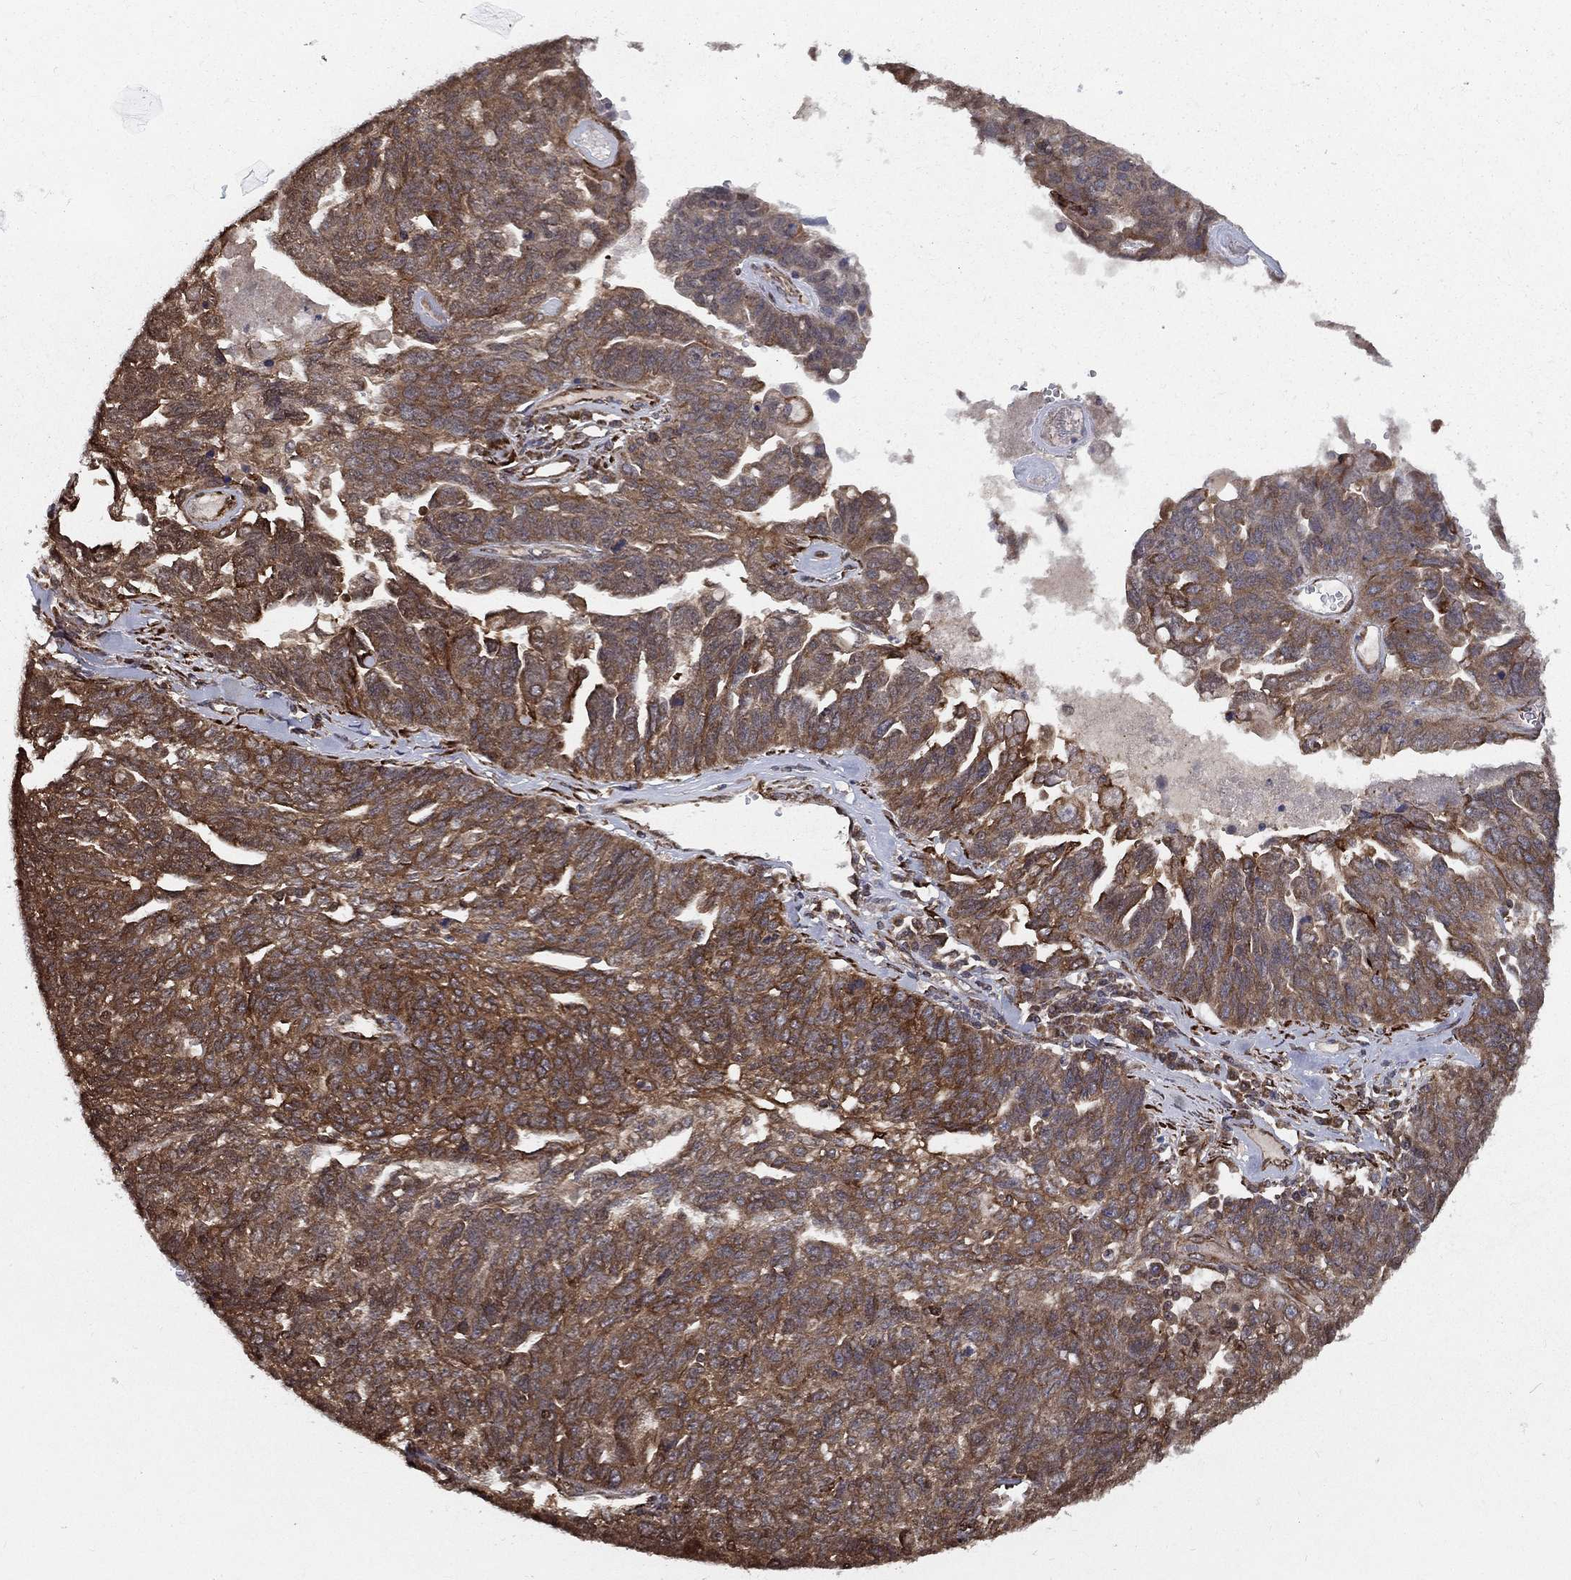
{"staining": {"intensity": "moderate", "quantity": ">75%", "location": "cytoplasmic/membranous"}, "tissue": "ovarian cancer", "cell_type": "Tumor cells", "image_type": "cancer", "snomed": [{"axis": "morphology", "description": "Cystadenocarcinoma, serous, NOS"}, {"axis": "topography", "description": "Ovary"}], "caption": "Tumor cells display moderate cytoplasmic/membranous positivity in about >75% of cells in ovarian cancer.", "gene": "CERS2", "patient": {"sex": "female", "age": 71}}